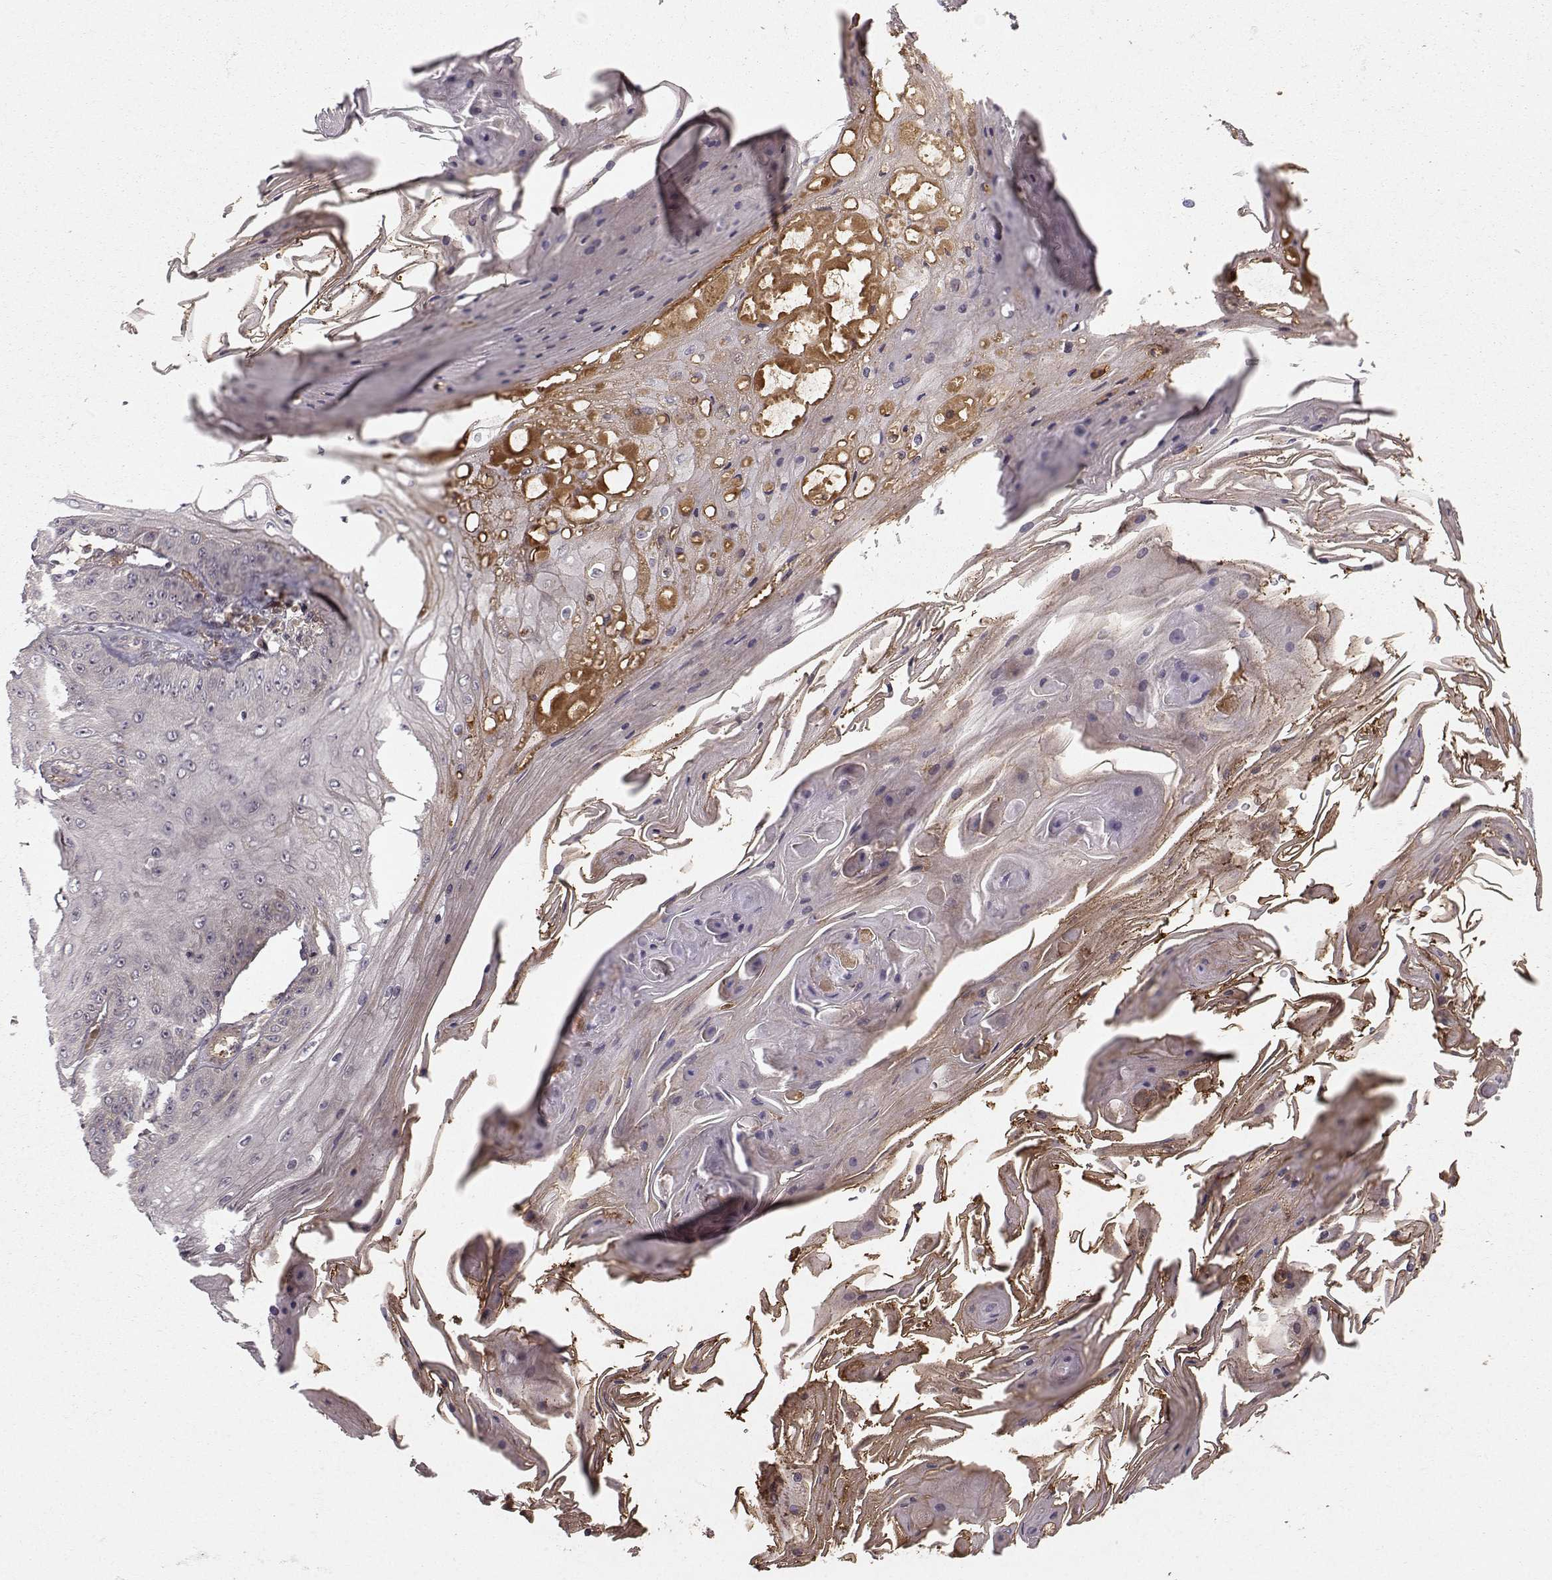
{"staining": {"intensity": "weak", "quantity": "25%-75%", "location": "cytoplasmic/membranous"}, "tissue": "skin cancer", "cell_type": "Tumor cells", "image_type": "cancer", "snomed": [{"axis": "morphology", "description": "Squamous cell carcinoma, NOS"}, {"axis": "topography", "description": "Skin"}], "caption": "DAB immunohistochemical staining of human squamous cell carcinoma (skin) shows weak cytoplasmic/membranous protein staining in approximately 25%-75% of tumor cells.", "gene": "WNT6", "patient": {"sex": "male", "age": 70}}